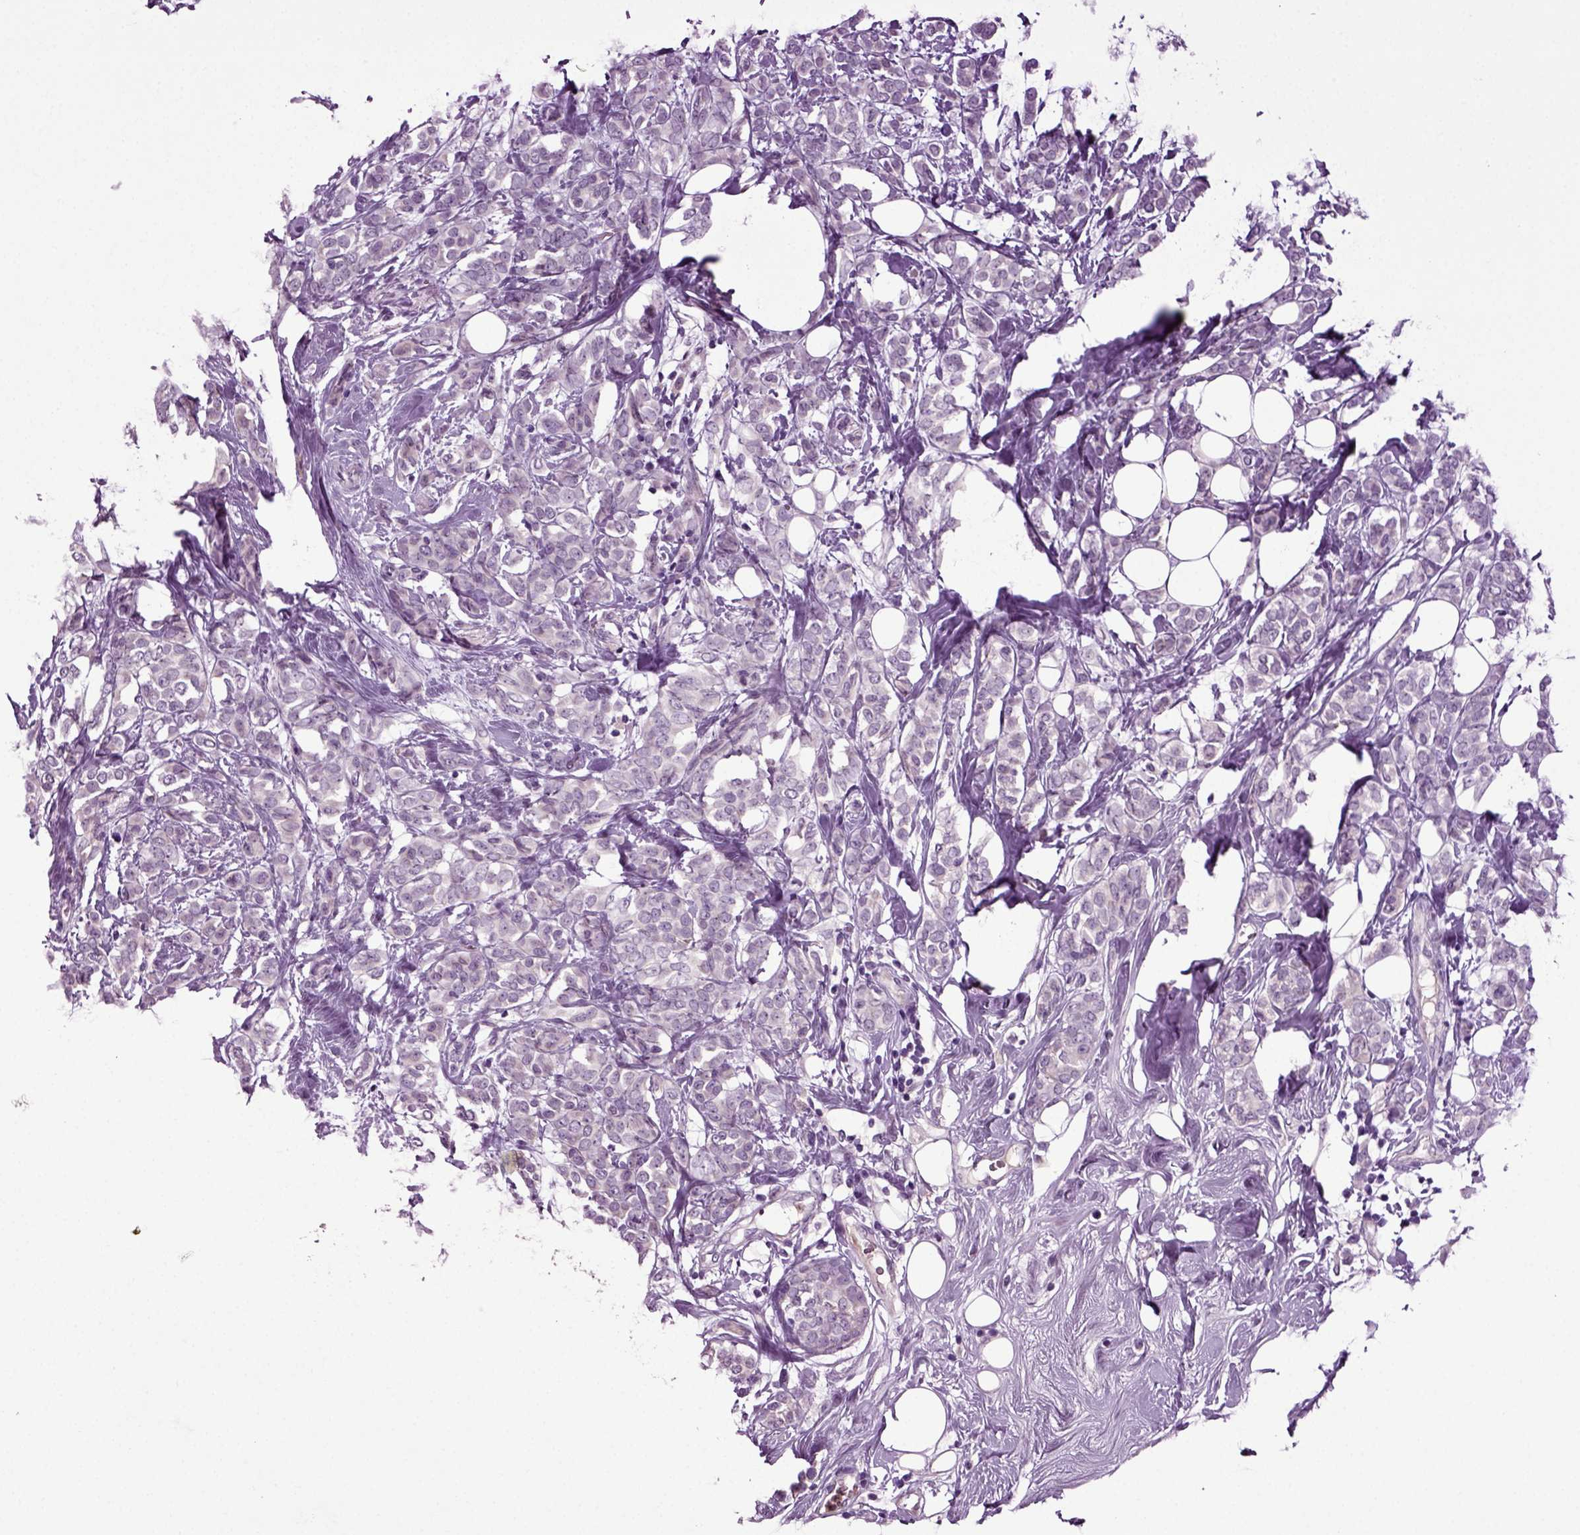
{"staining": {"intensity": "weak", "quantity": "<25%", "location": "cytoplasmic/membranous"}, "tissue": "breast cancer", "cell_type": "Tumor cells", "image_type": "cancer", "snomed": [{"axis": "morphology", "description": "Lobular carcinoma"}, {"axis": "topography", "description": "Breast"}], "caption": "A high-resolution image shows immunohistochemistry staining of breast lobular carcinoma, which exhibits no significant positivity in tumor cells.", "gene": "FGF11", "patient": {"sex": "female", "age": 49}}